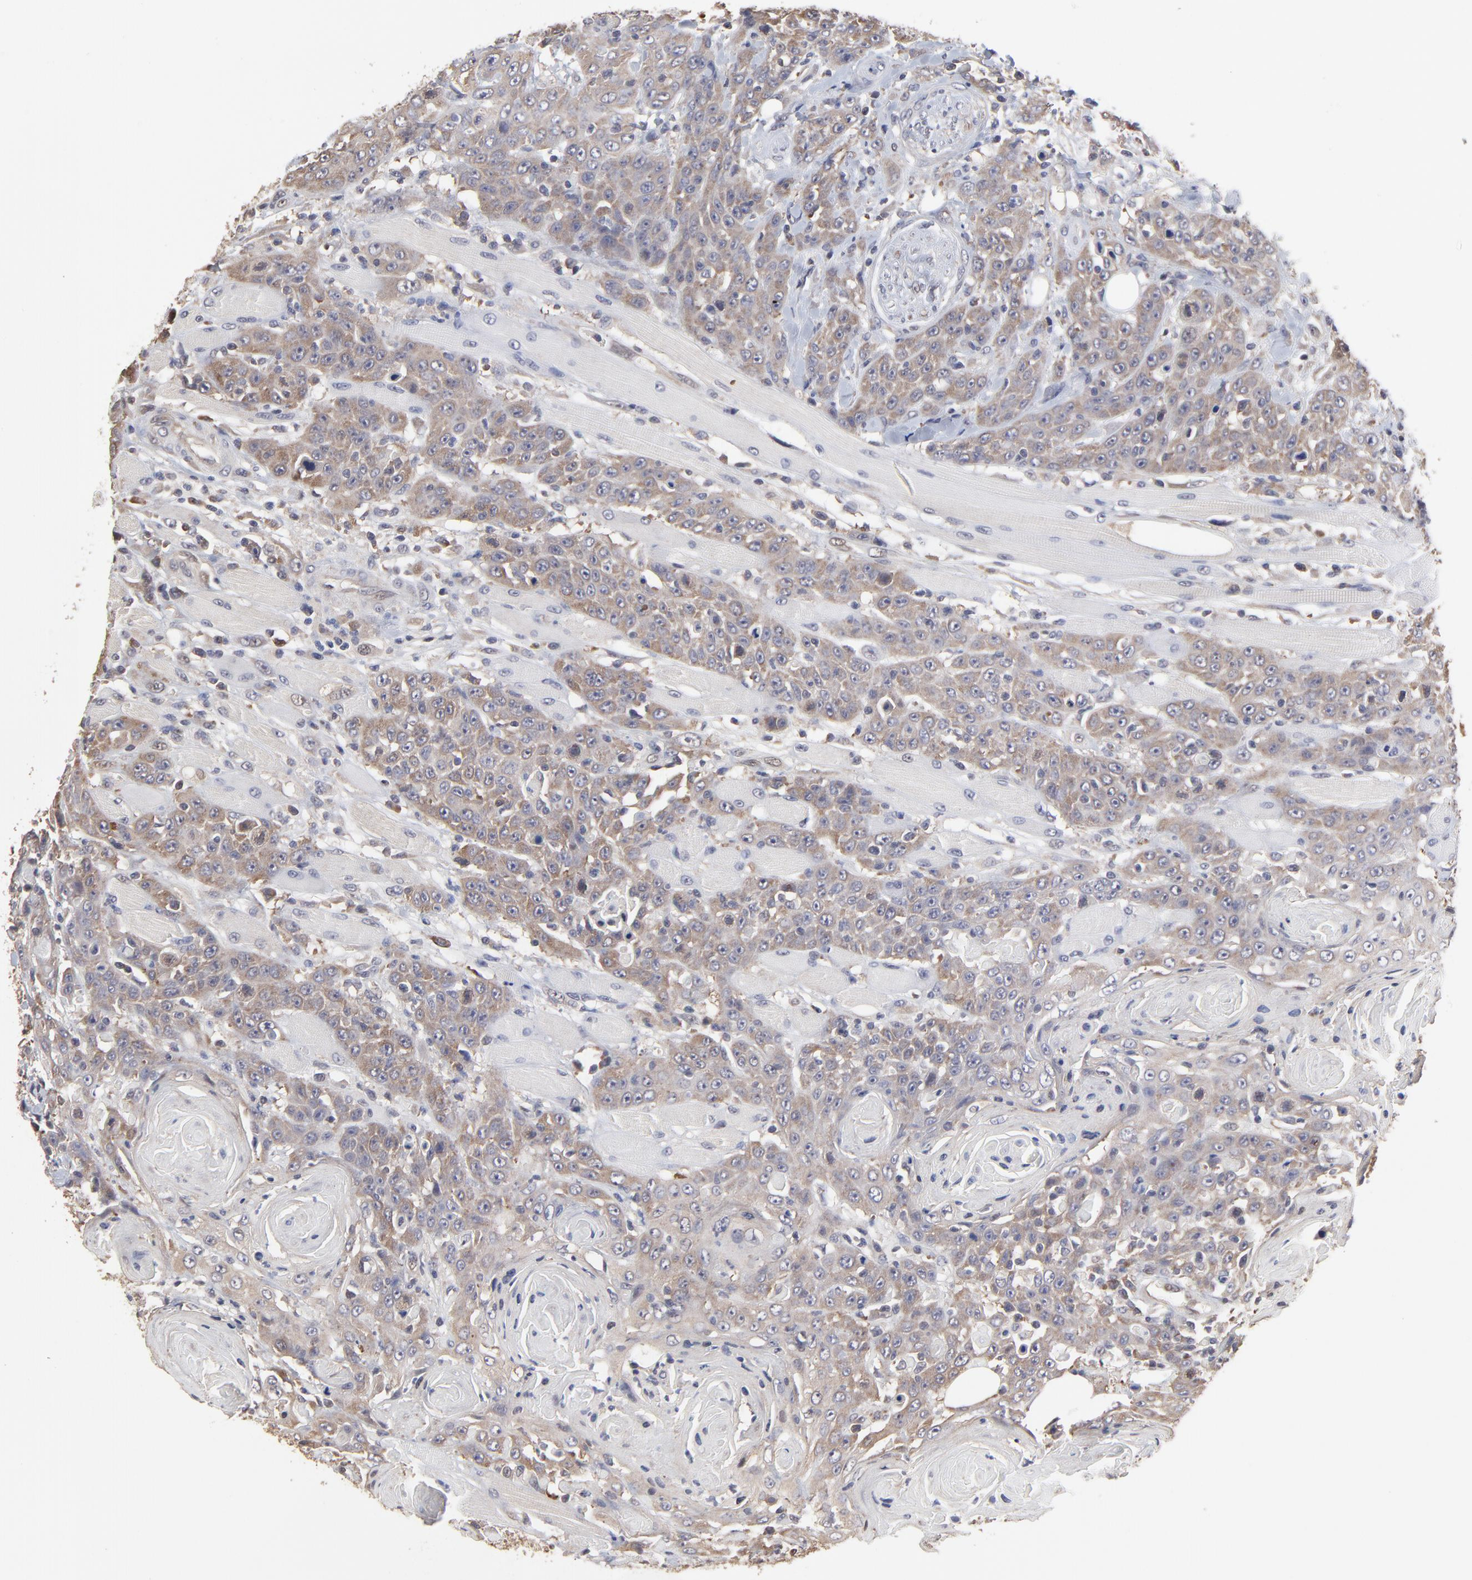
{"staining": {"intensity": "weak", "quantity": ">75%", "location": "cytoplasmic/membranous"}, "tissue": "head and neck cancer", "cell_type": "Tumor cells", "image_type": "cancer", "snomed": [{"axis": "morphology", "description": "Squamous cell carcinoma, NOS"}, {"axis": "topography", "description": "Head-Neck"}], "caption": "The immunohistochemical stain highlights weak cytoplasmic/membranous positivity in tumor cells of head and neck squamous cell carcinoma tissue. (IHC, brightfield microscopy, high magnification).", "gene": "CCT2", "patient": {"sex": "female", "age": 84}}